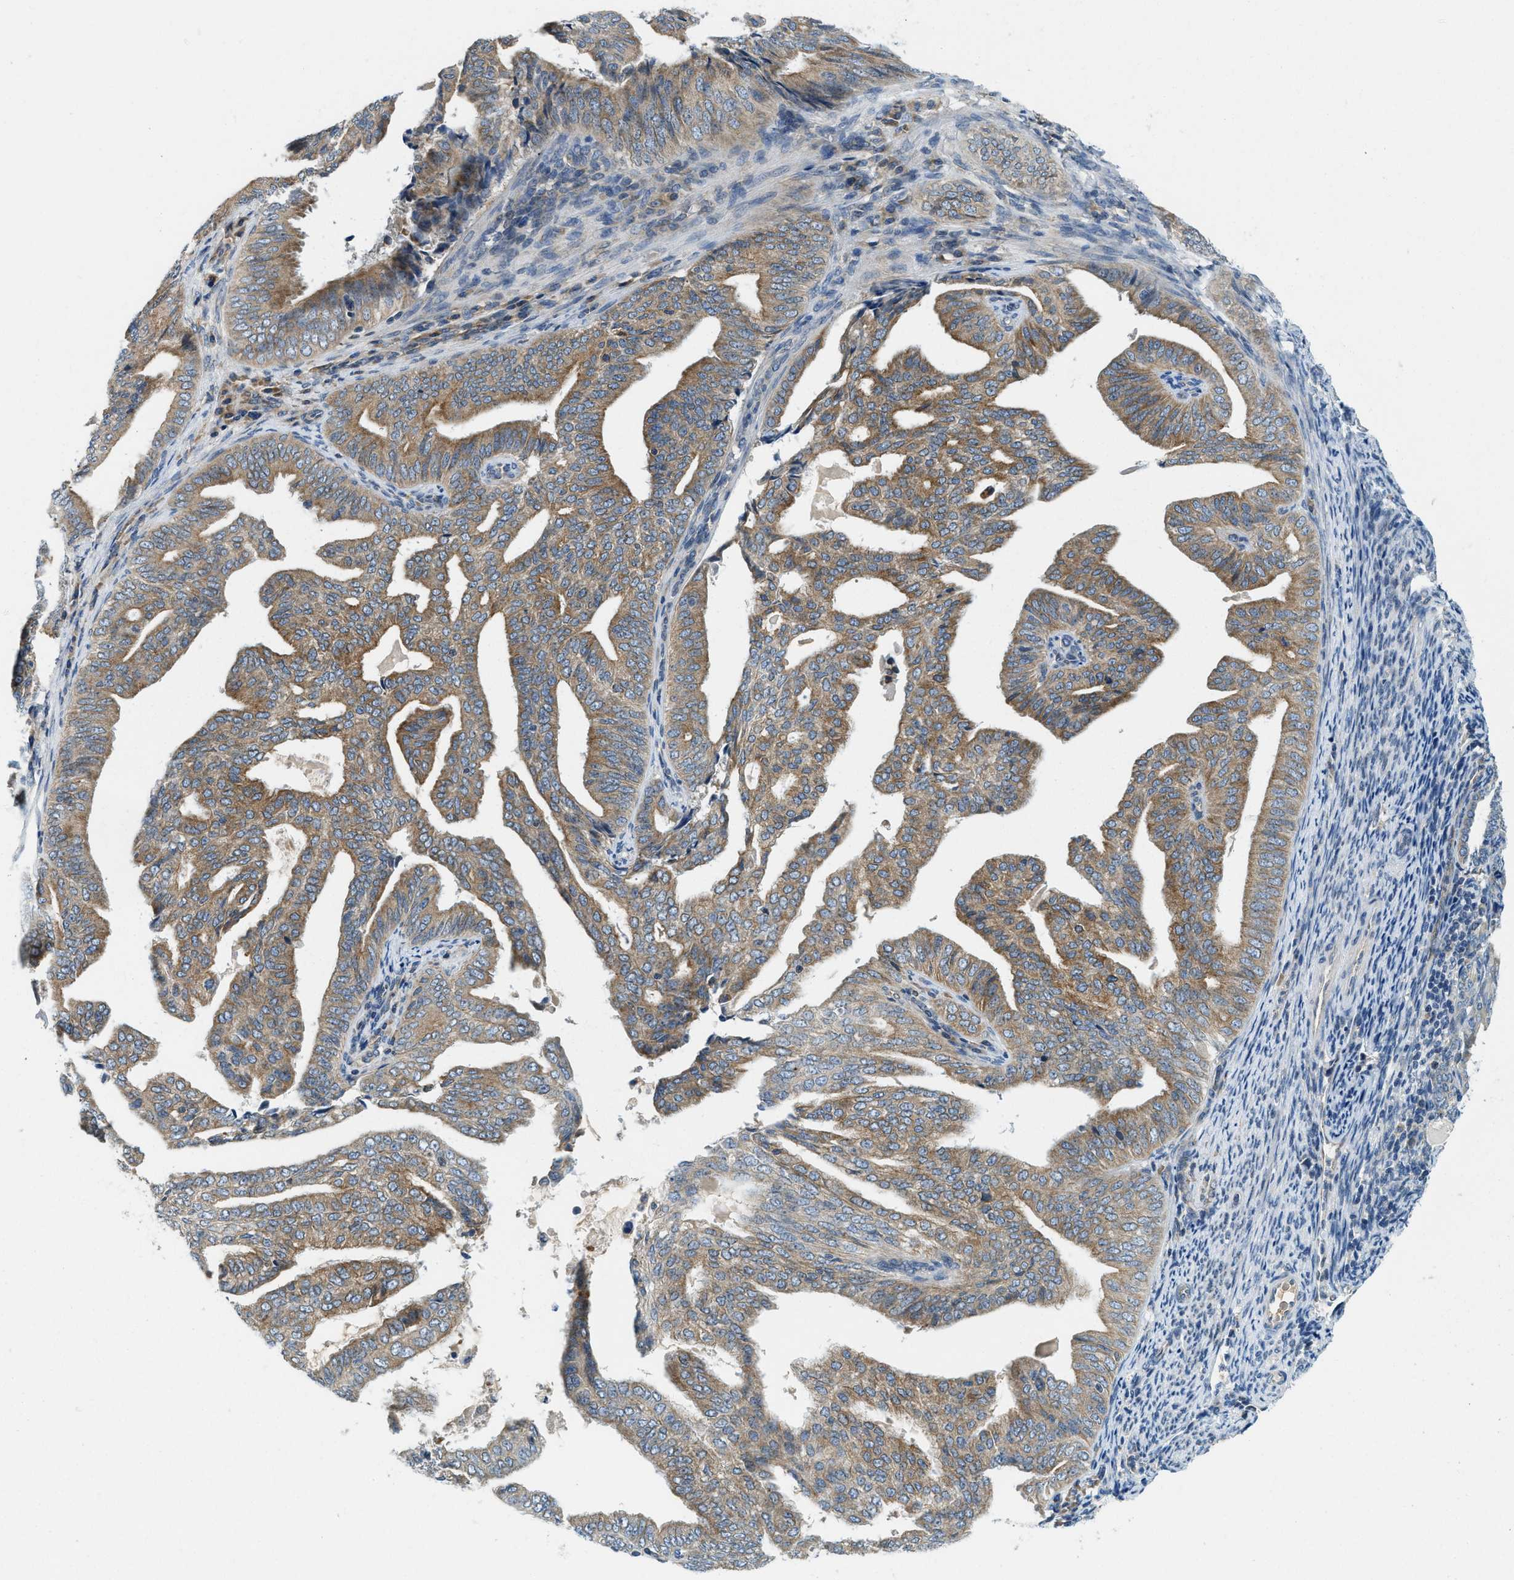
{"staining": {"intensity": "moderate", "quantity": ">75%", "location": "cytoplasmic/membranous"}, "tissue": "endometrial cancer", "cell_type": "Tumor cells", "image_type": "cancer", "snomed": [{"axis": "morphology", "description": "Adenocarcinoma, NOS"}, {"axis": "topography", "description": "Endometrium"}], "caption": "Protein staining reveals moderate cytoplasmic/membranous expression in about >75% of tumor cells in endometrial adenocarcinoma.", "gene": "BCAP31", "patient": {"sex": "female", "age": 58}}